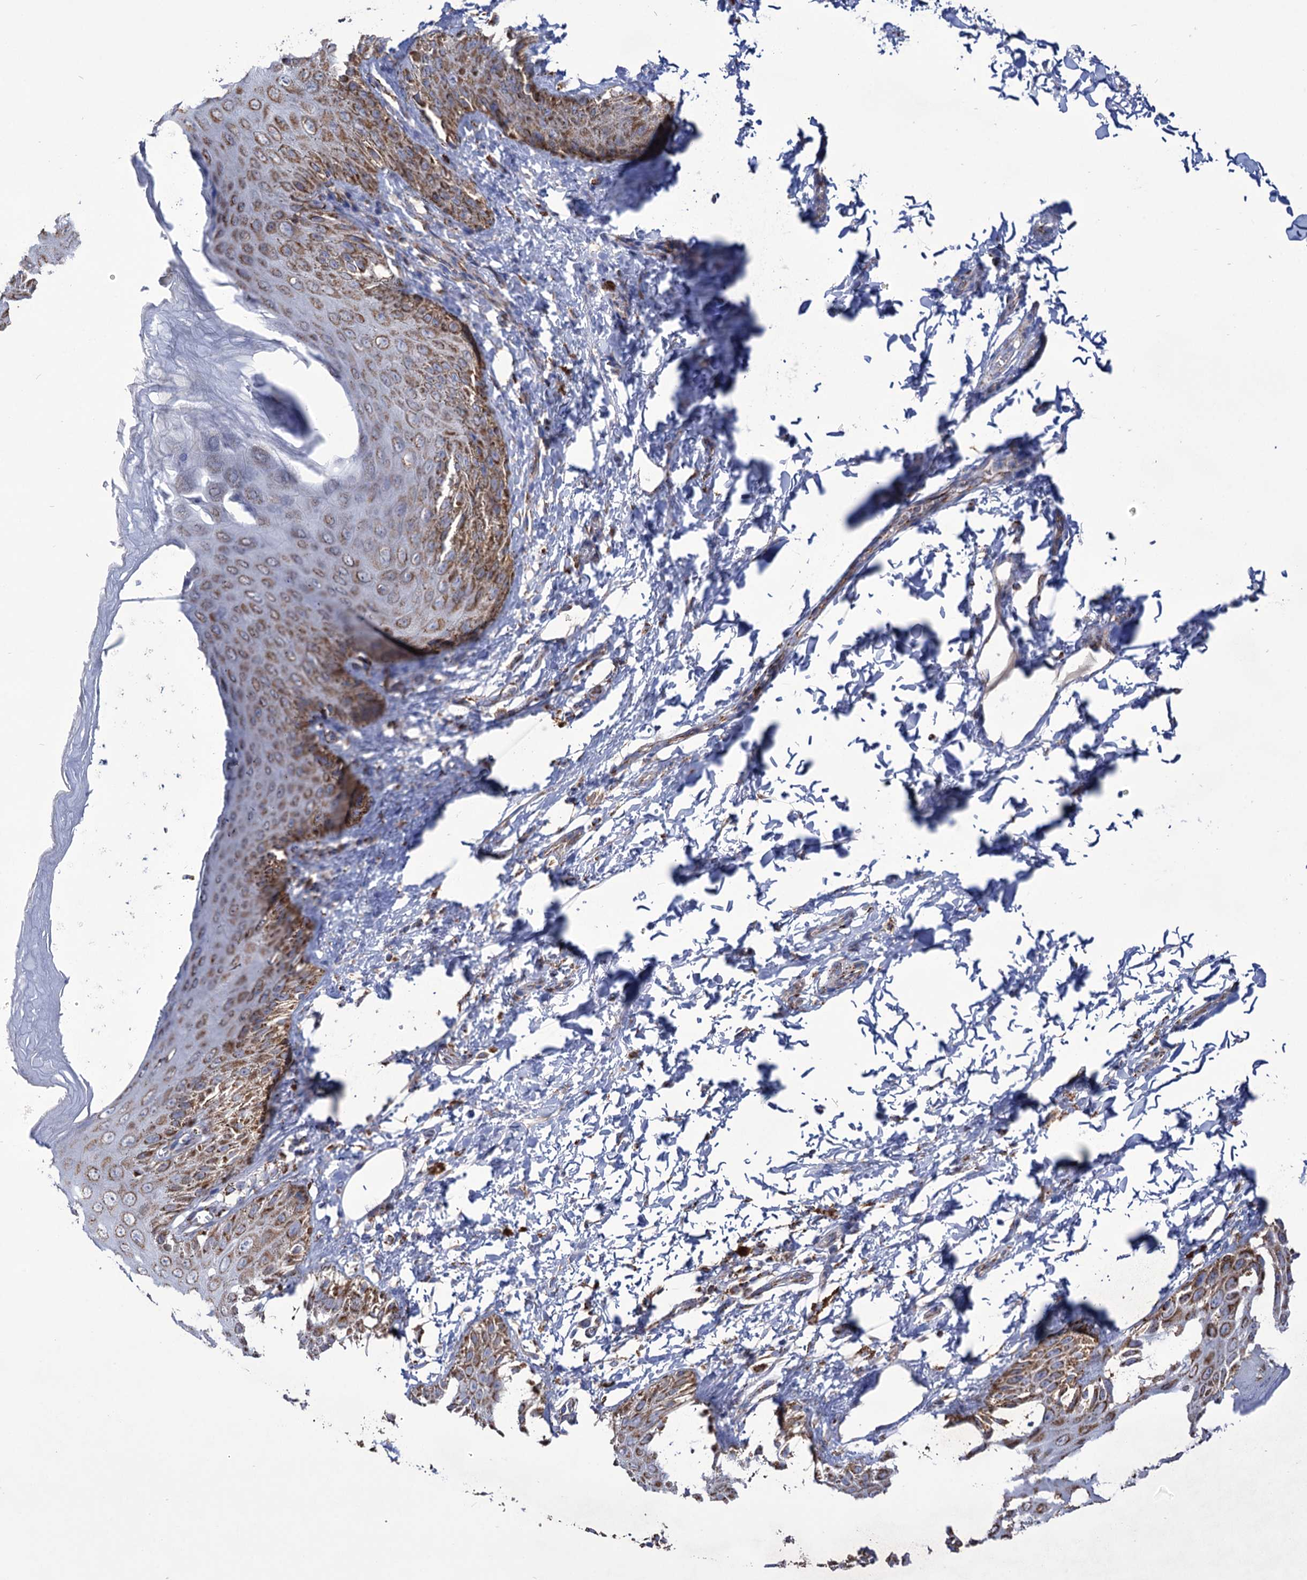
{"staining": {"intensity": "moderate", "quantity": ">75%", "location": "cytoplasmic/membranous"}, "tissue": "skin", "cell_type": "Epidermal cells", "image_type": "normal", "snomed": [{"axis": "morphology", "description": "Normal tissue, NOS"}, {"axis": "topography", "description": "Anal"}], "caption": "A micrograph of skin stained for a protein demonstrates moderate cytoplasmic/membranous brown staining in epidermal cells.", "gene": "ABHD10", "patient": {"sex": "male", "age": 44}}